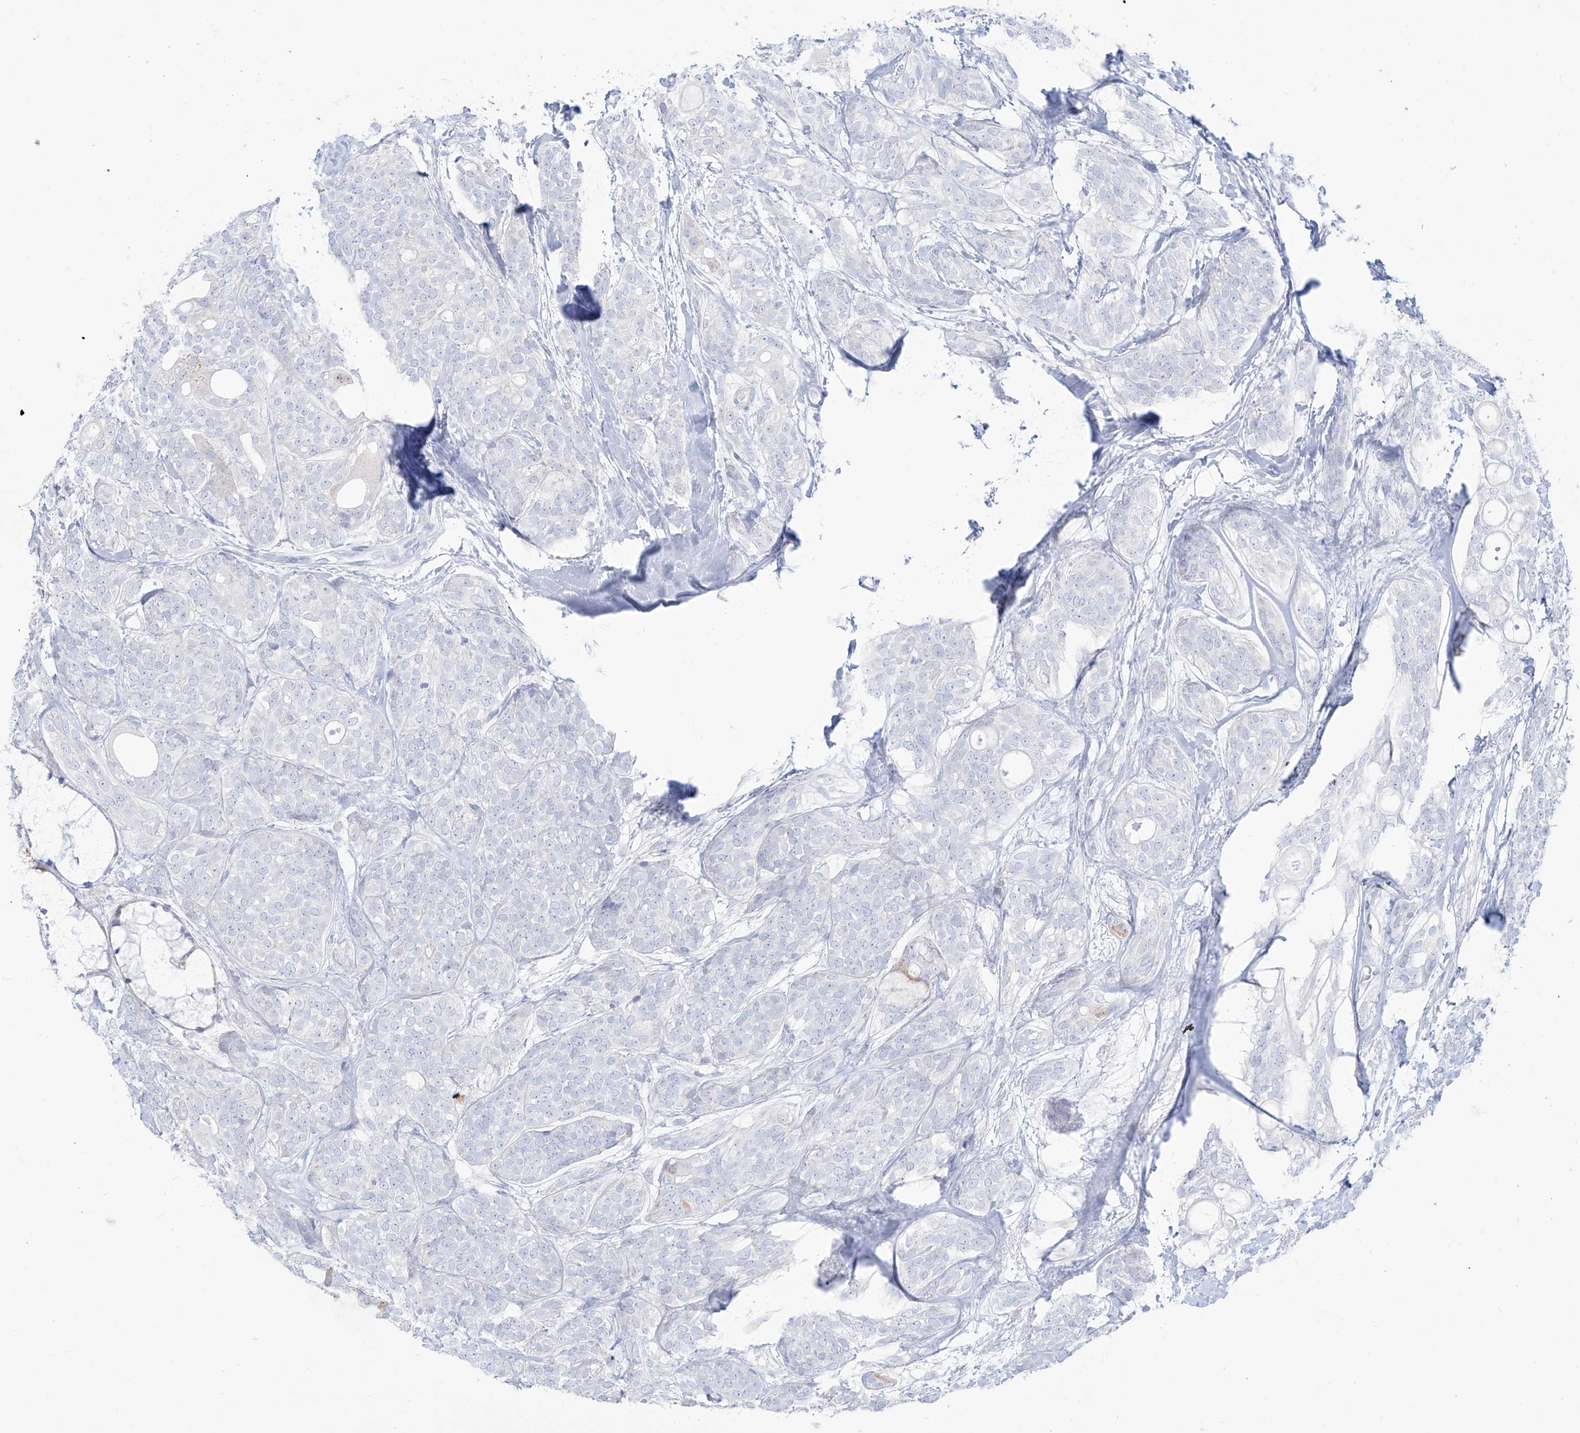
{"staining": {"intensity": "negative", "quantity": "none", "location": "none"}, "tissue": "head and neck cancer", "cell_type": "Tumor cells", "image_type": "cancer", "snomed": [{"axis": "morphology", "description": "Adenocarcinoma, NOS"}, {"axis": "topography", "description": "Head-Neck"}], "caption": "Head and neck cancer was stained to show a protein in brown. There is no significant expression in tumor cells.", "gene": "SLC26A3", "patient": {"sex": "male", "age": 66}}